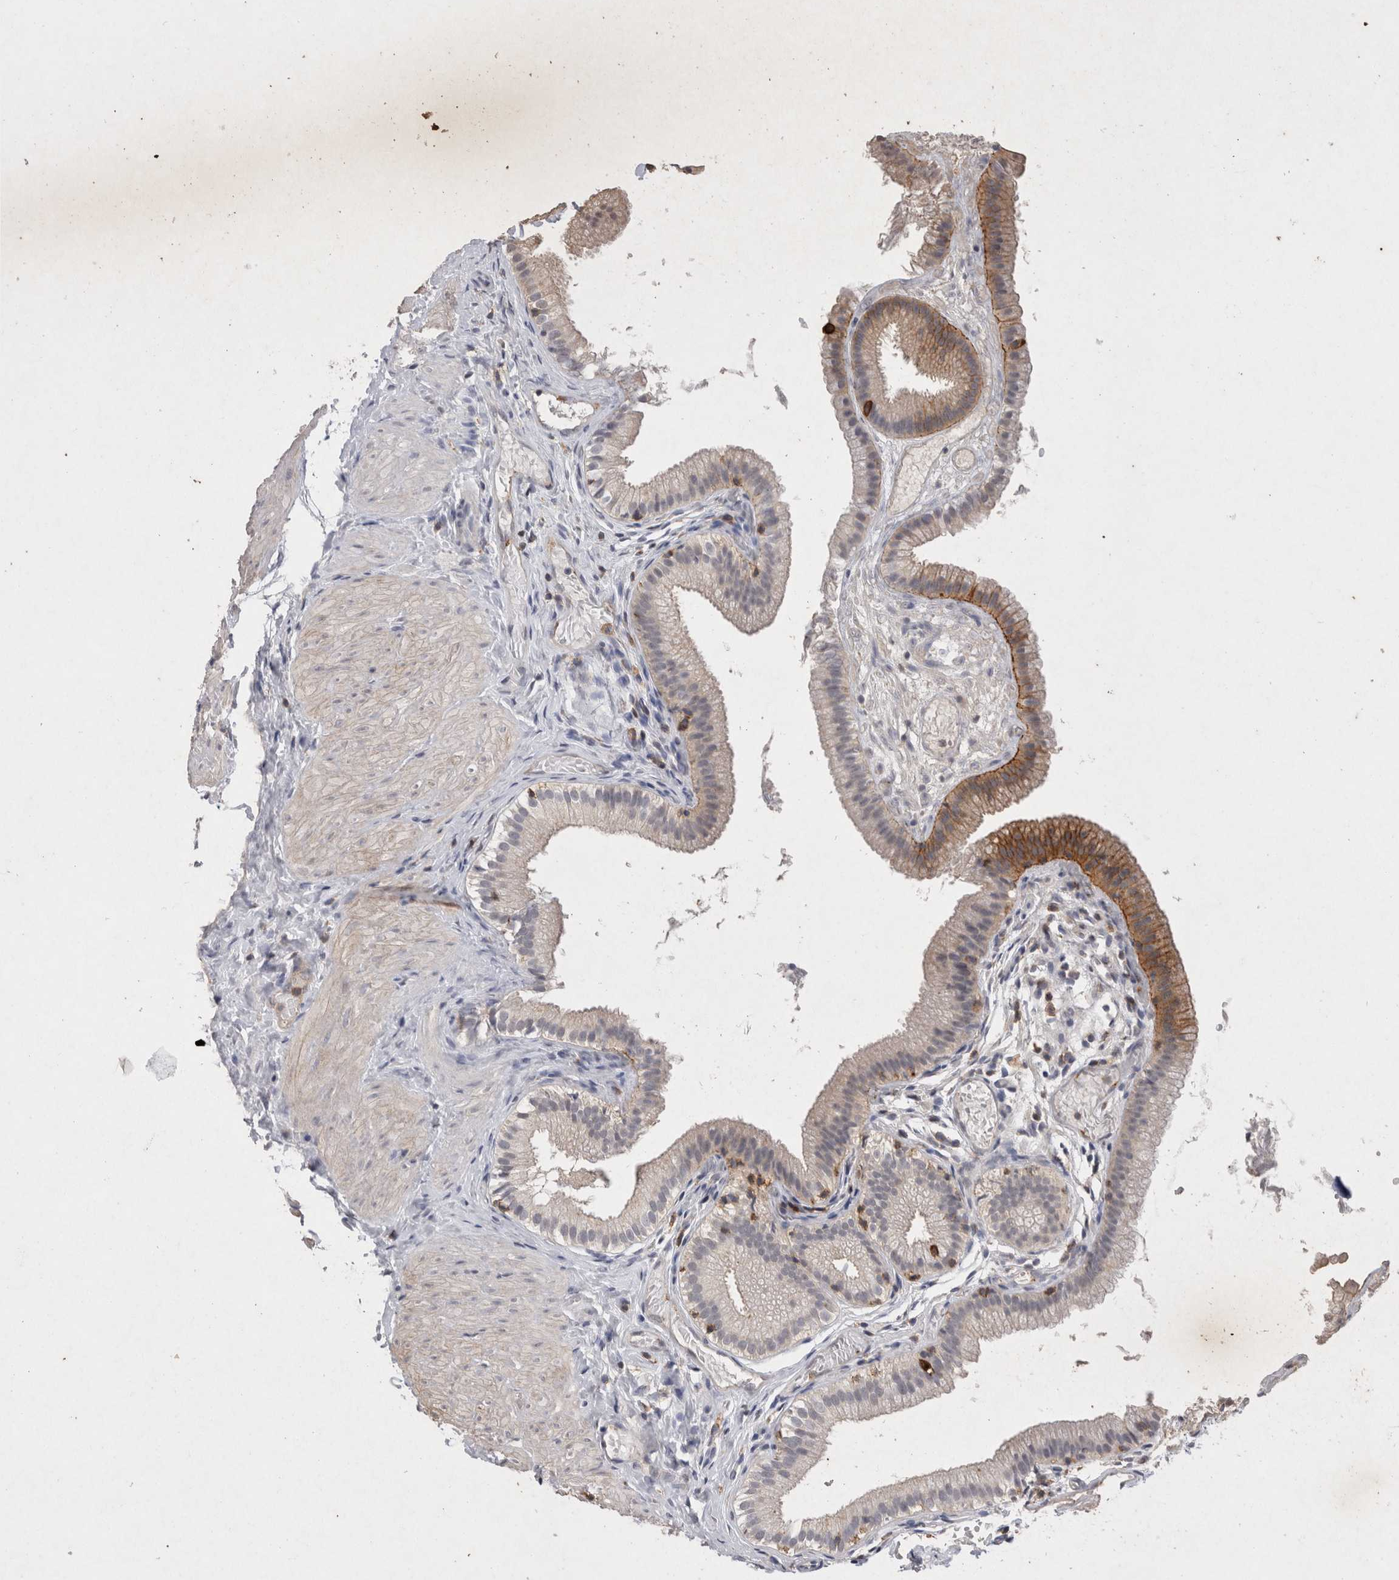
{"staining": {"intensity": "moderate", "quantity": "25%-75%", "location": "cytoplasmic/membranous"}, "tissue": "gallbladder", "cell_type": "Glandular cells", "image_type": "normal", "snomed": [{"axis": "morphology", "description": "Normal tissue, NOS"}, {"axis": "topography", "description": "Gallbladder"}], "caption": "Protein staining shows moderate cytoplasmic/membranous positivity in about 25%-75% of glandular cells in unremarkable gallbladder.", "gene": "RASSF3", "patient": {"sex": "female", "age": 26}}